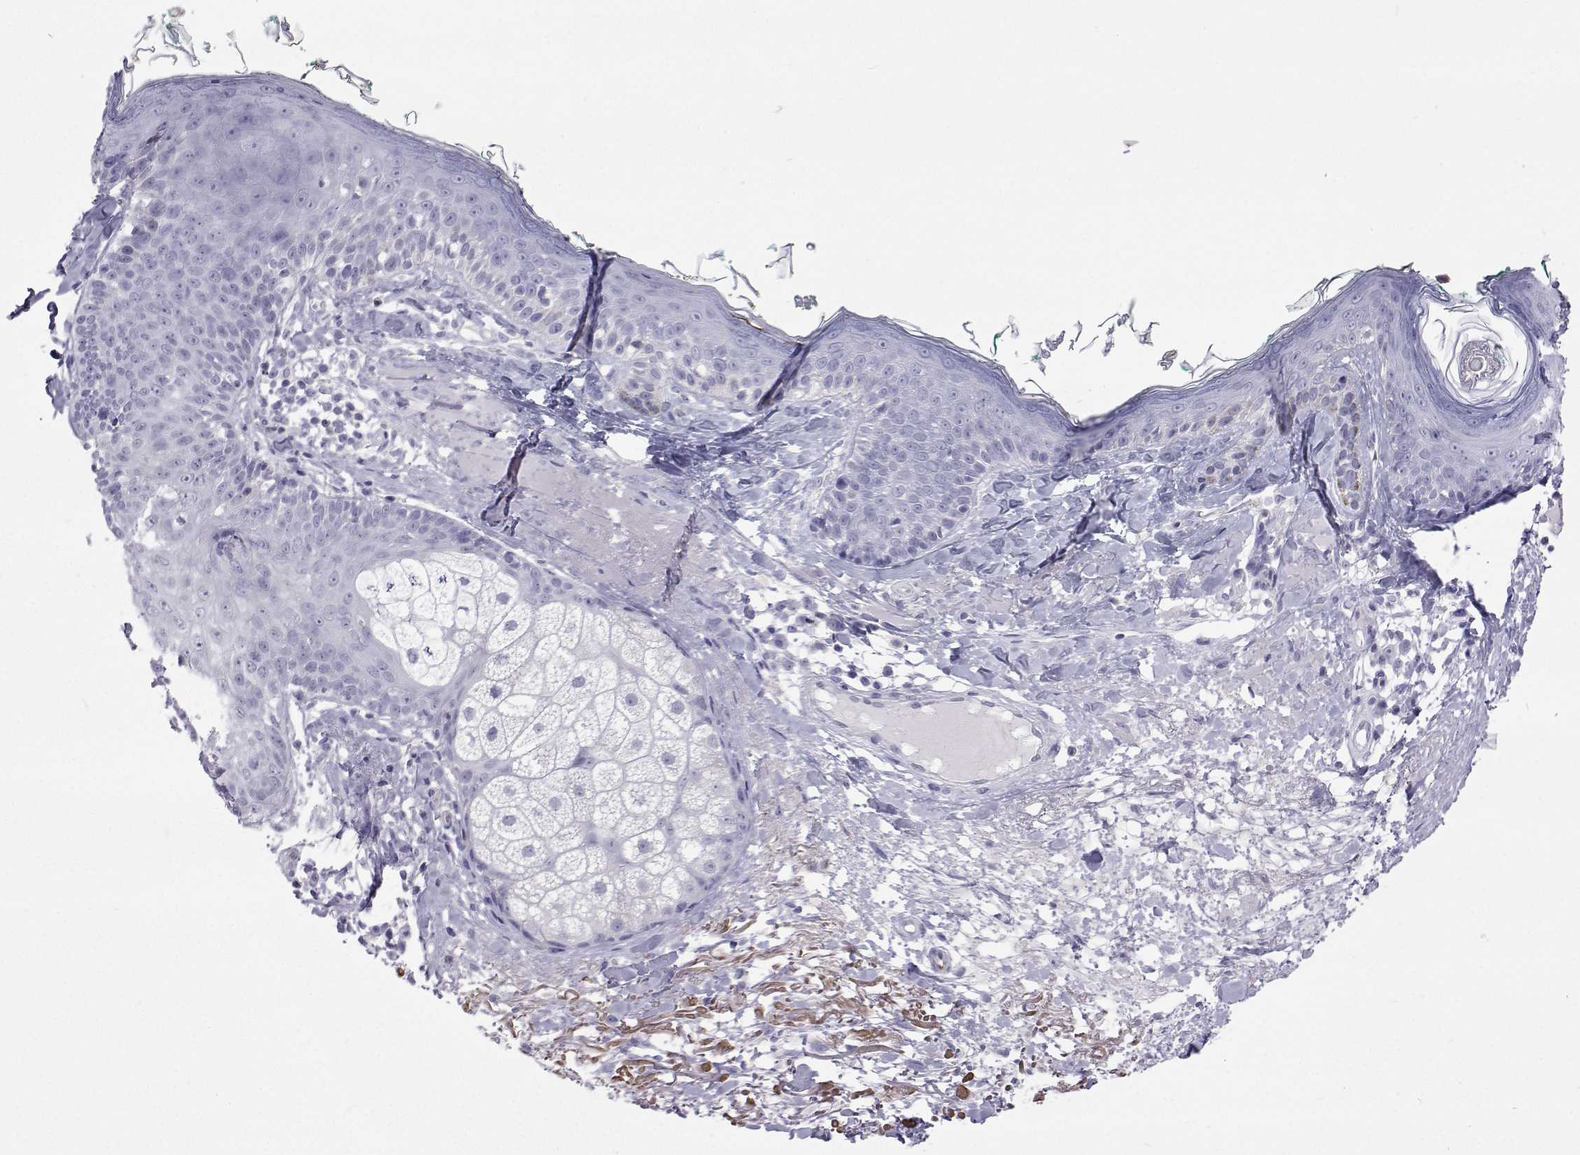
{"staining": {"intensity": "negative", "quantity": "none", "location": "none"}, "tissue": "skin", "cell_type": "Fibroblasts", "image_type": "normal", "snomed": [{"axis": "morphology", "description": "Normal tissue, NOS"}, {"axis": "topography", "description": "Skin"}], "caption": "This is an immunohistochemistry photomicrograph of benign human skin. There is no staining in fibroblasts.", "gene": "GALM", "patient": {"sex": "male", "age": 73}}